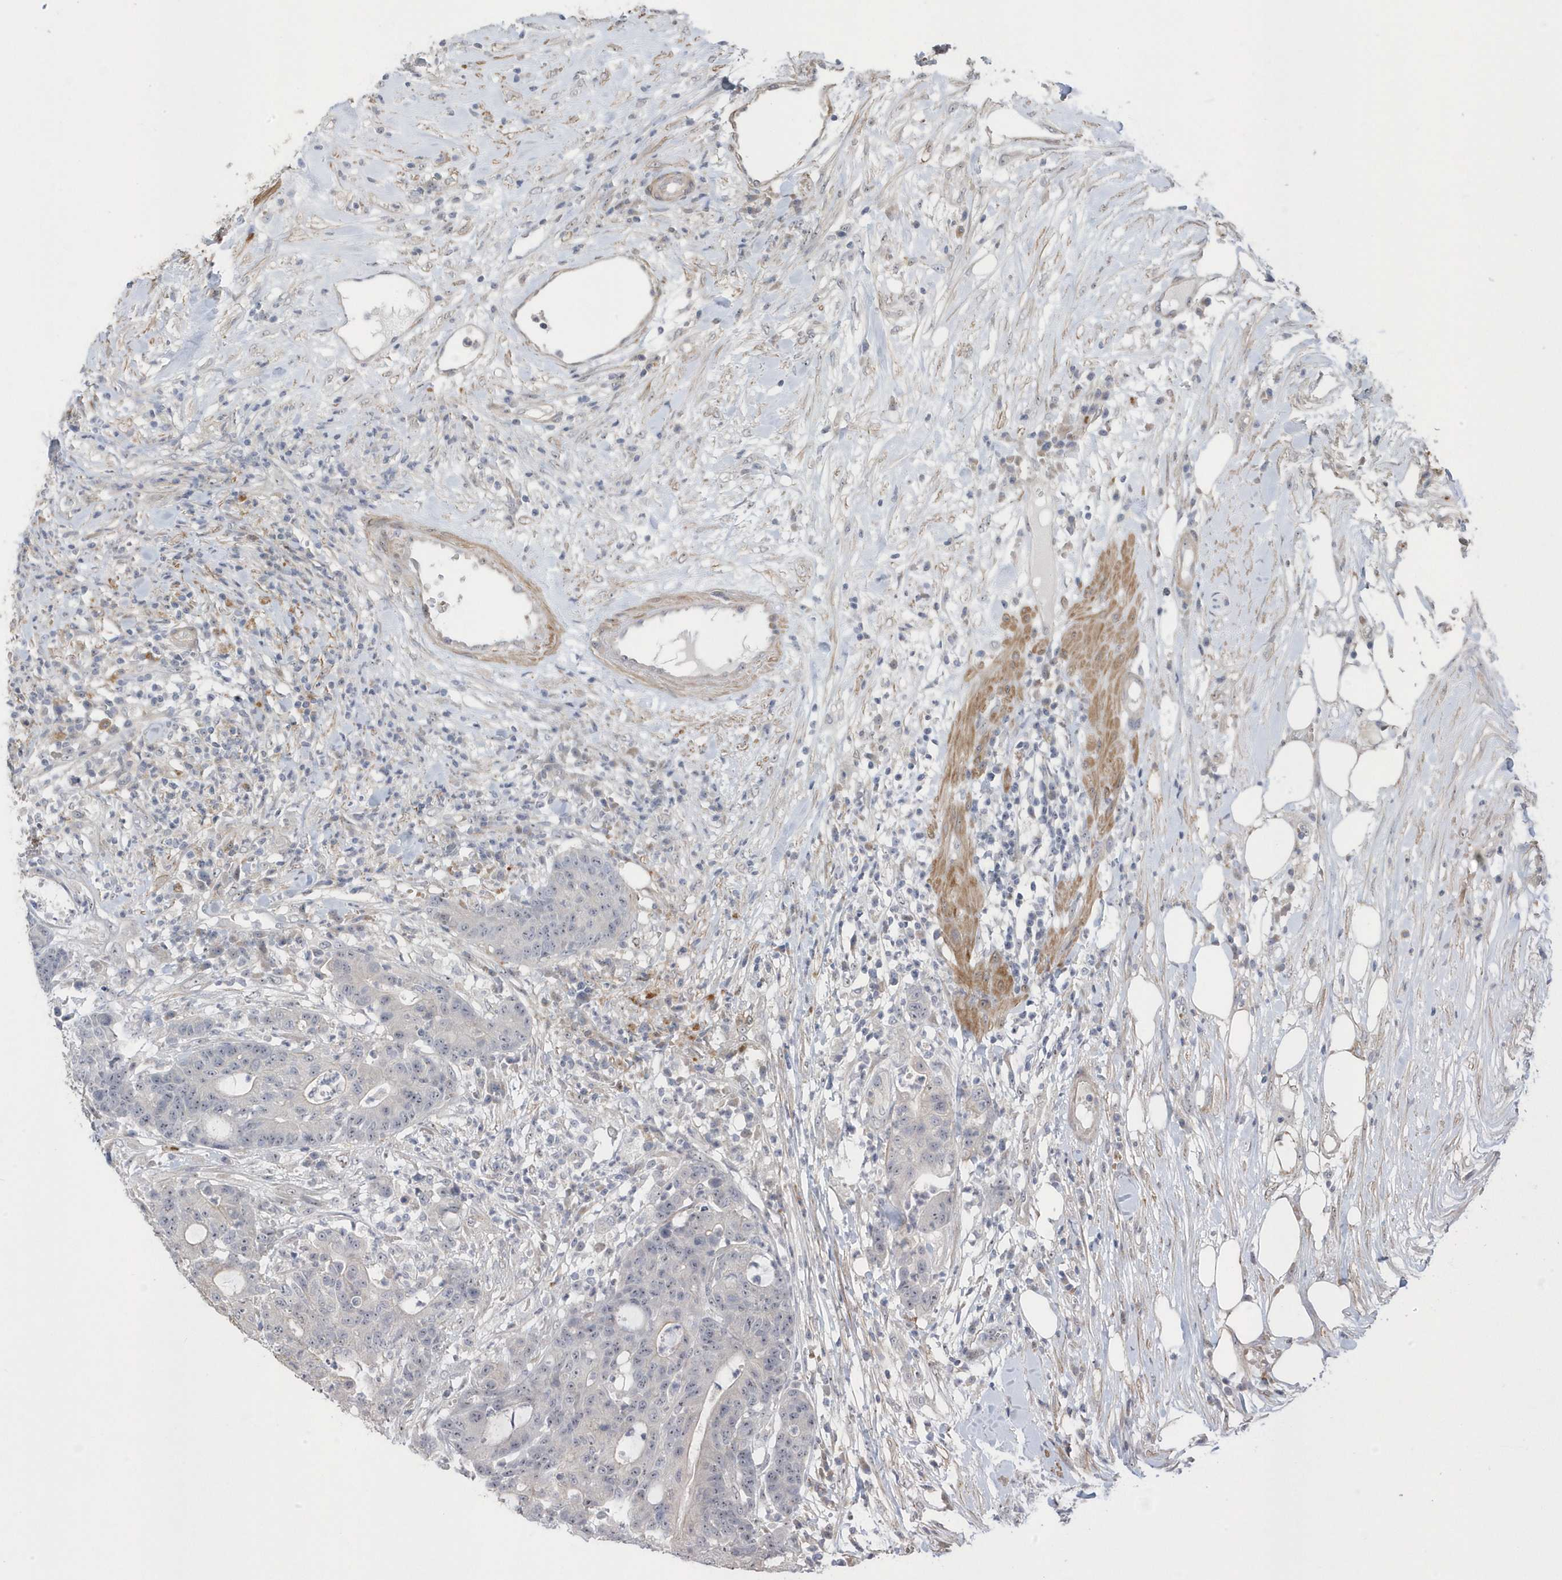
{"staining": {"intensity": "negative", "quantity": "none", "location": "none"}, "tissue": "colorectal cancer", "cell_type": "Tumor cells", "image_type": "cancer", "snomed": [{"axis": "morphology", "description": "Adenocarcinoma, NOS"}, {"axis": "topography", "description": "Colon"}], "caption": "Histopathology image shows no protein staining in tumor cells of colorectal cancer tissue.", "gene": "GTPBP6", "patient": {"sex": "female", "age": 84}}